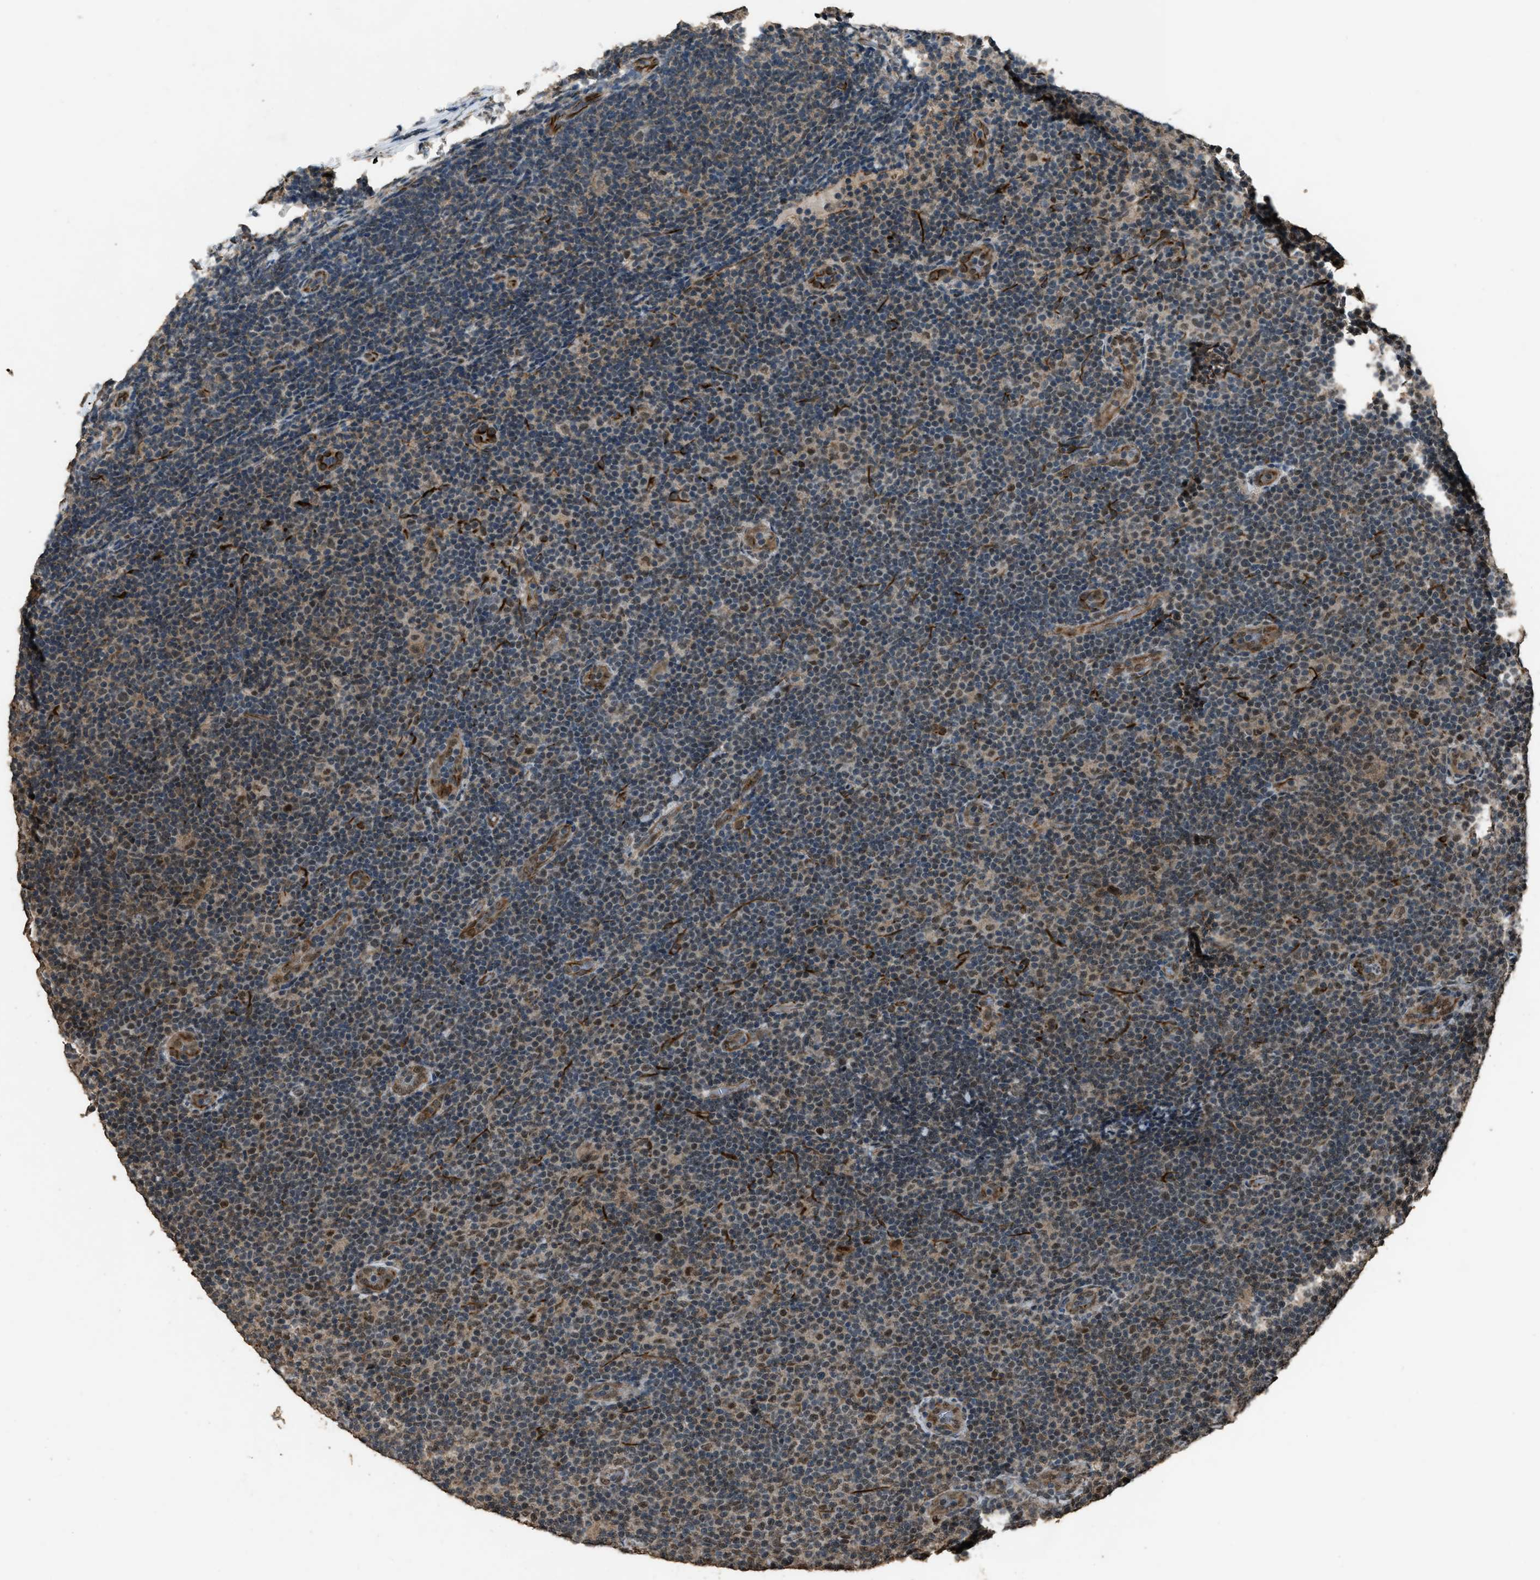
{"staining": {"intensity": "moderate", "quantity": "<25%", "location": "nuclear"}, "tissue": "lymphoma", "cell_type": "Tumor cells", "image_type": "cancer", "snomed": [{"axis": "morphology", "description": "Malignant lymphoma, non-Hodgkin's type, Low grade"}, {"axis": "topography", "description": "Lymph node"}], "caption": "Low-grade malignant lymphoma, non-Hodgkin's type stained for a protein reveals moderate nuclear positivity in tumor cells.", "gene": "SERTAD2", "patient": {"sex": "male", "age": 83}}